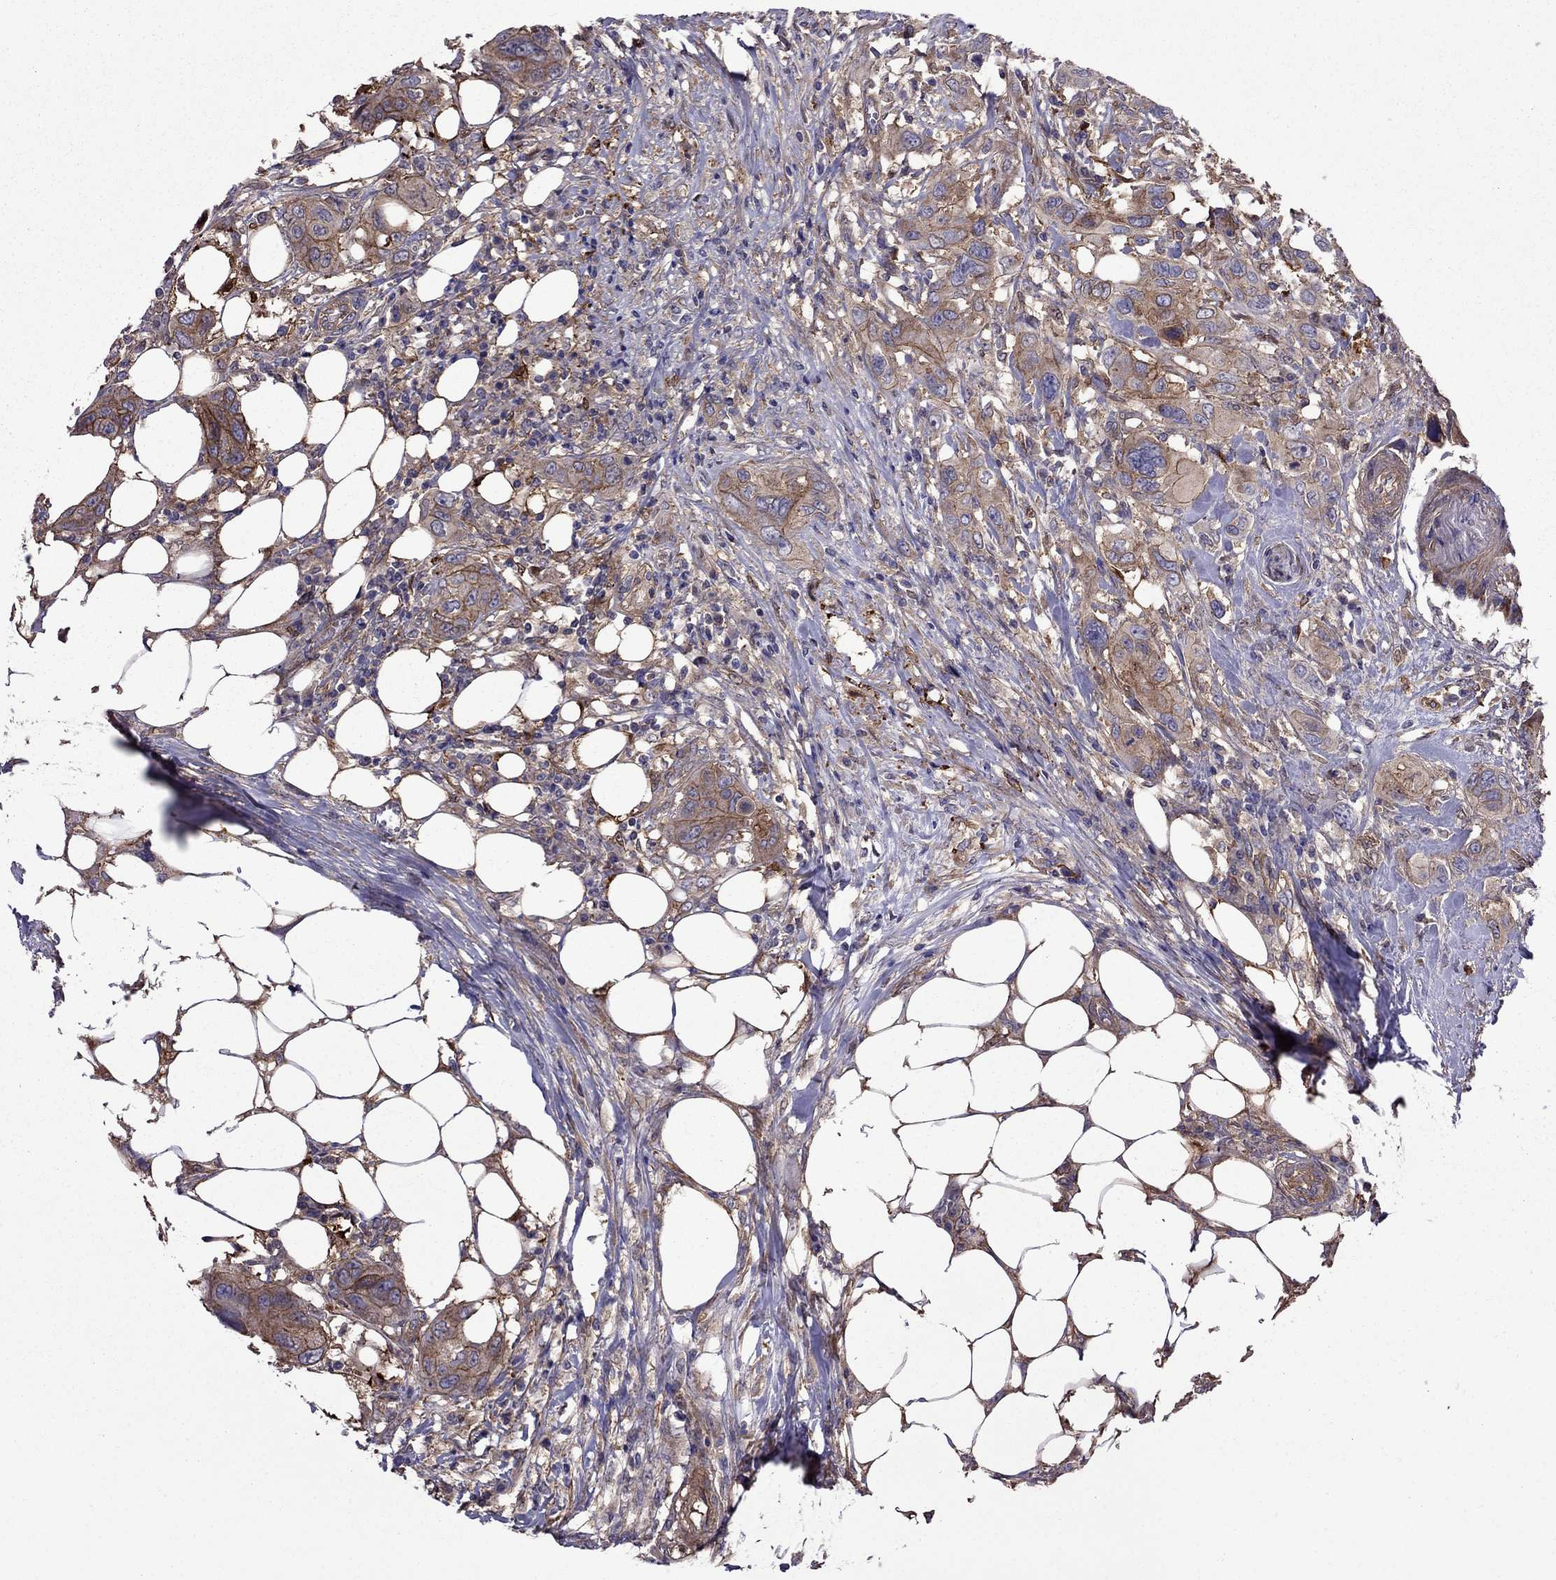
{"staining": {"intensity": "moderate", "quantity": ">75%", "location": "cytoplasmic/membranous"}, "tissue": "urothelial cancer", "cell_type": "Tumor cells", "image_type": "cancer", "snomed": [{"axis": "morphology", "description": "Urothelial carcinoma, NOS"}, {"axis": "morphology", "description": "Urothelial carcinoma, High grade"}, {"axis": "topography", "description": "Urinary bladder"}], "caption": "Human high-grade urothelial carcinoma stained for a protein (brown) exhibits moderate cytoplasmic/membranous positive positivity in about >75% of tumor cells.", "gene": "ITGB1", "patient": {"sex": "male", "age": 63}}